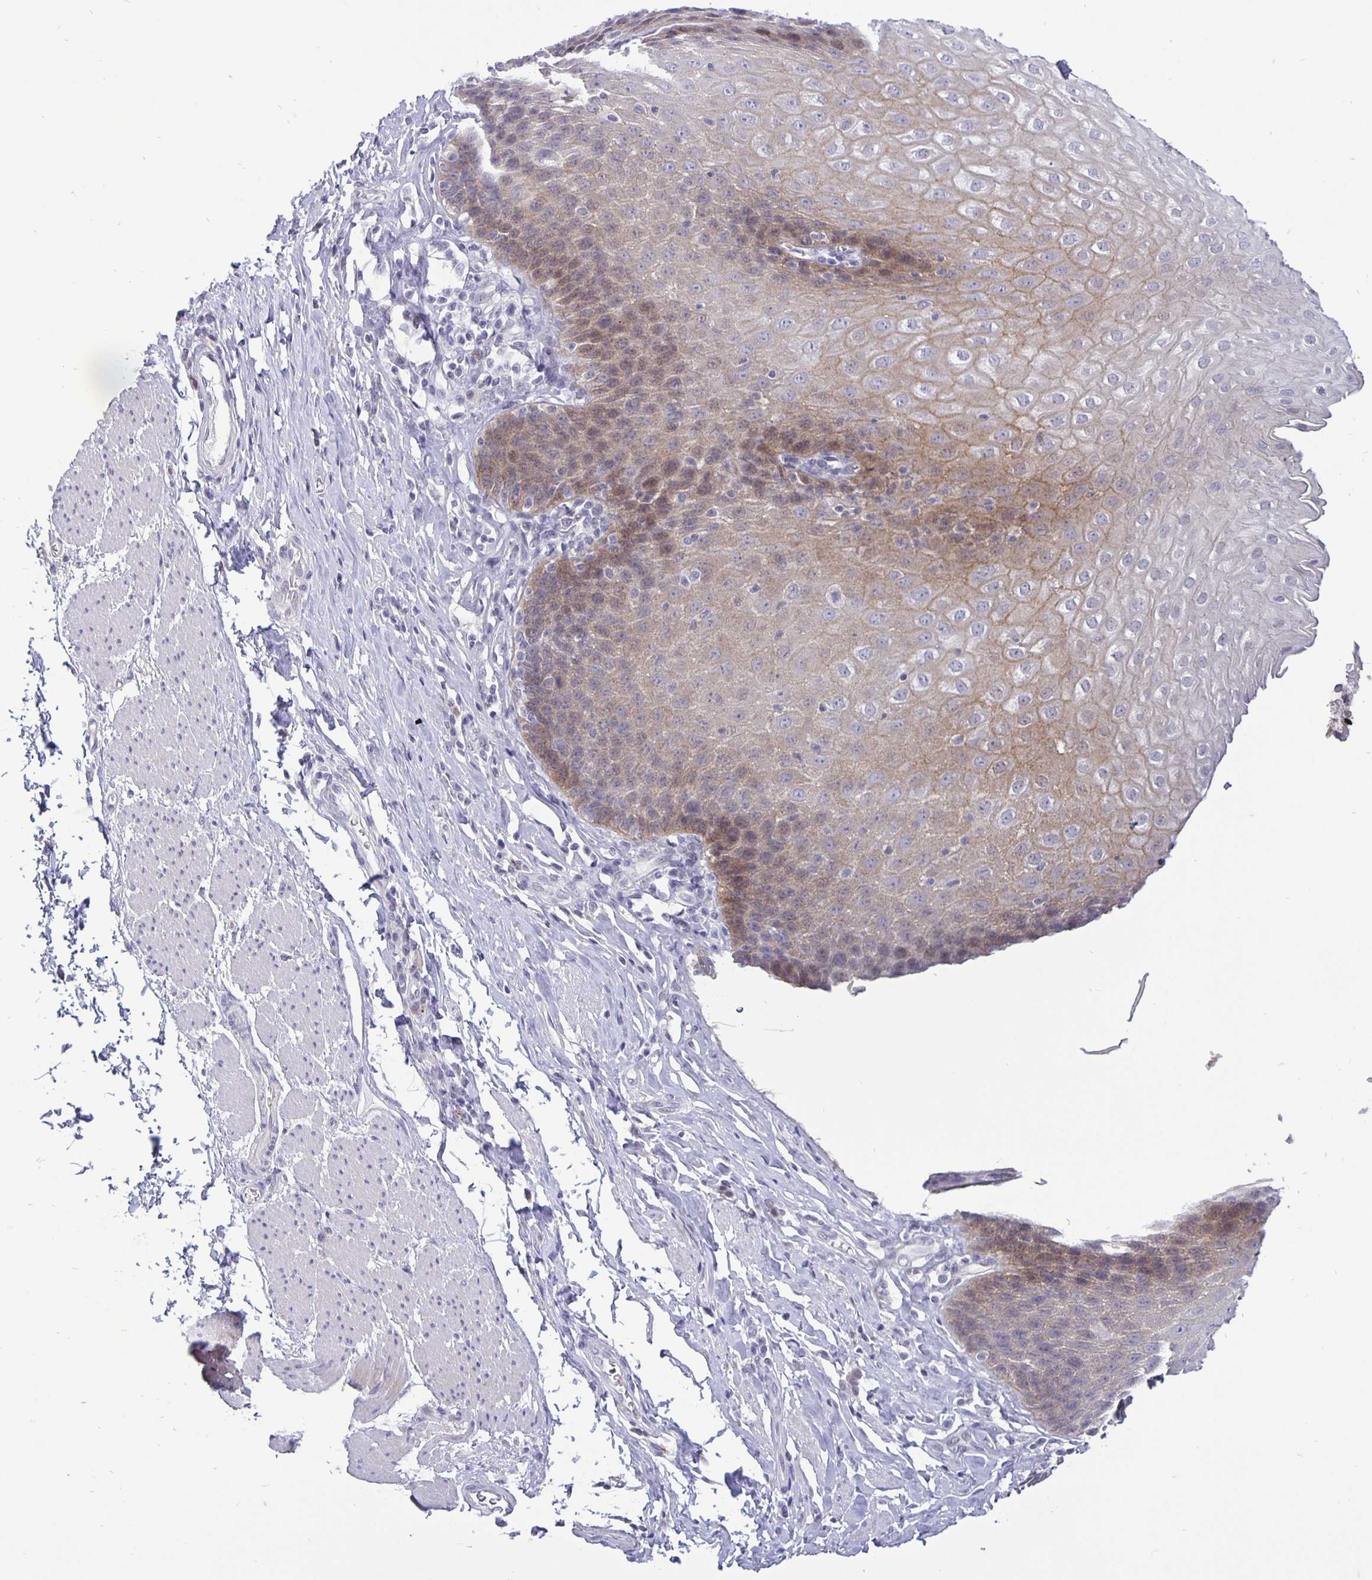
{"staining": {"intensity": "moderate", "quantity": "25%-75%", "location": "cytoplasmic/membranous"}, "tissue": "esophagus", "cell_type": "Squamous epithelial cells", "image_type": "normal", "snomed": [{"axis": "morphology", "description": "Normal tissue, NOS"}, {"axis": "topography", "description": "Esophagus"}], "caption": "Protein staining of normal esophagus reveals moderate cytoplasmic/membranous positivity in about 25%-75% of squamous epithelial cells.", "gene": "ERBB2", "patient": {"sex": "female", "age": 61}}